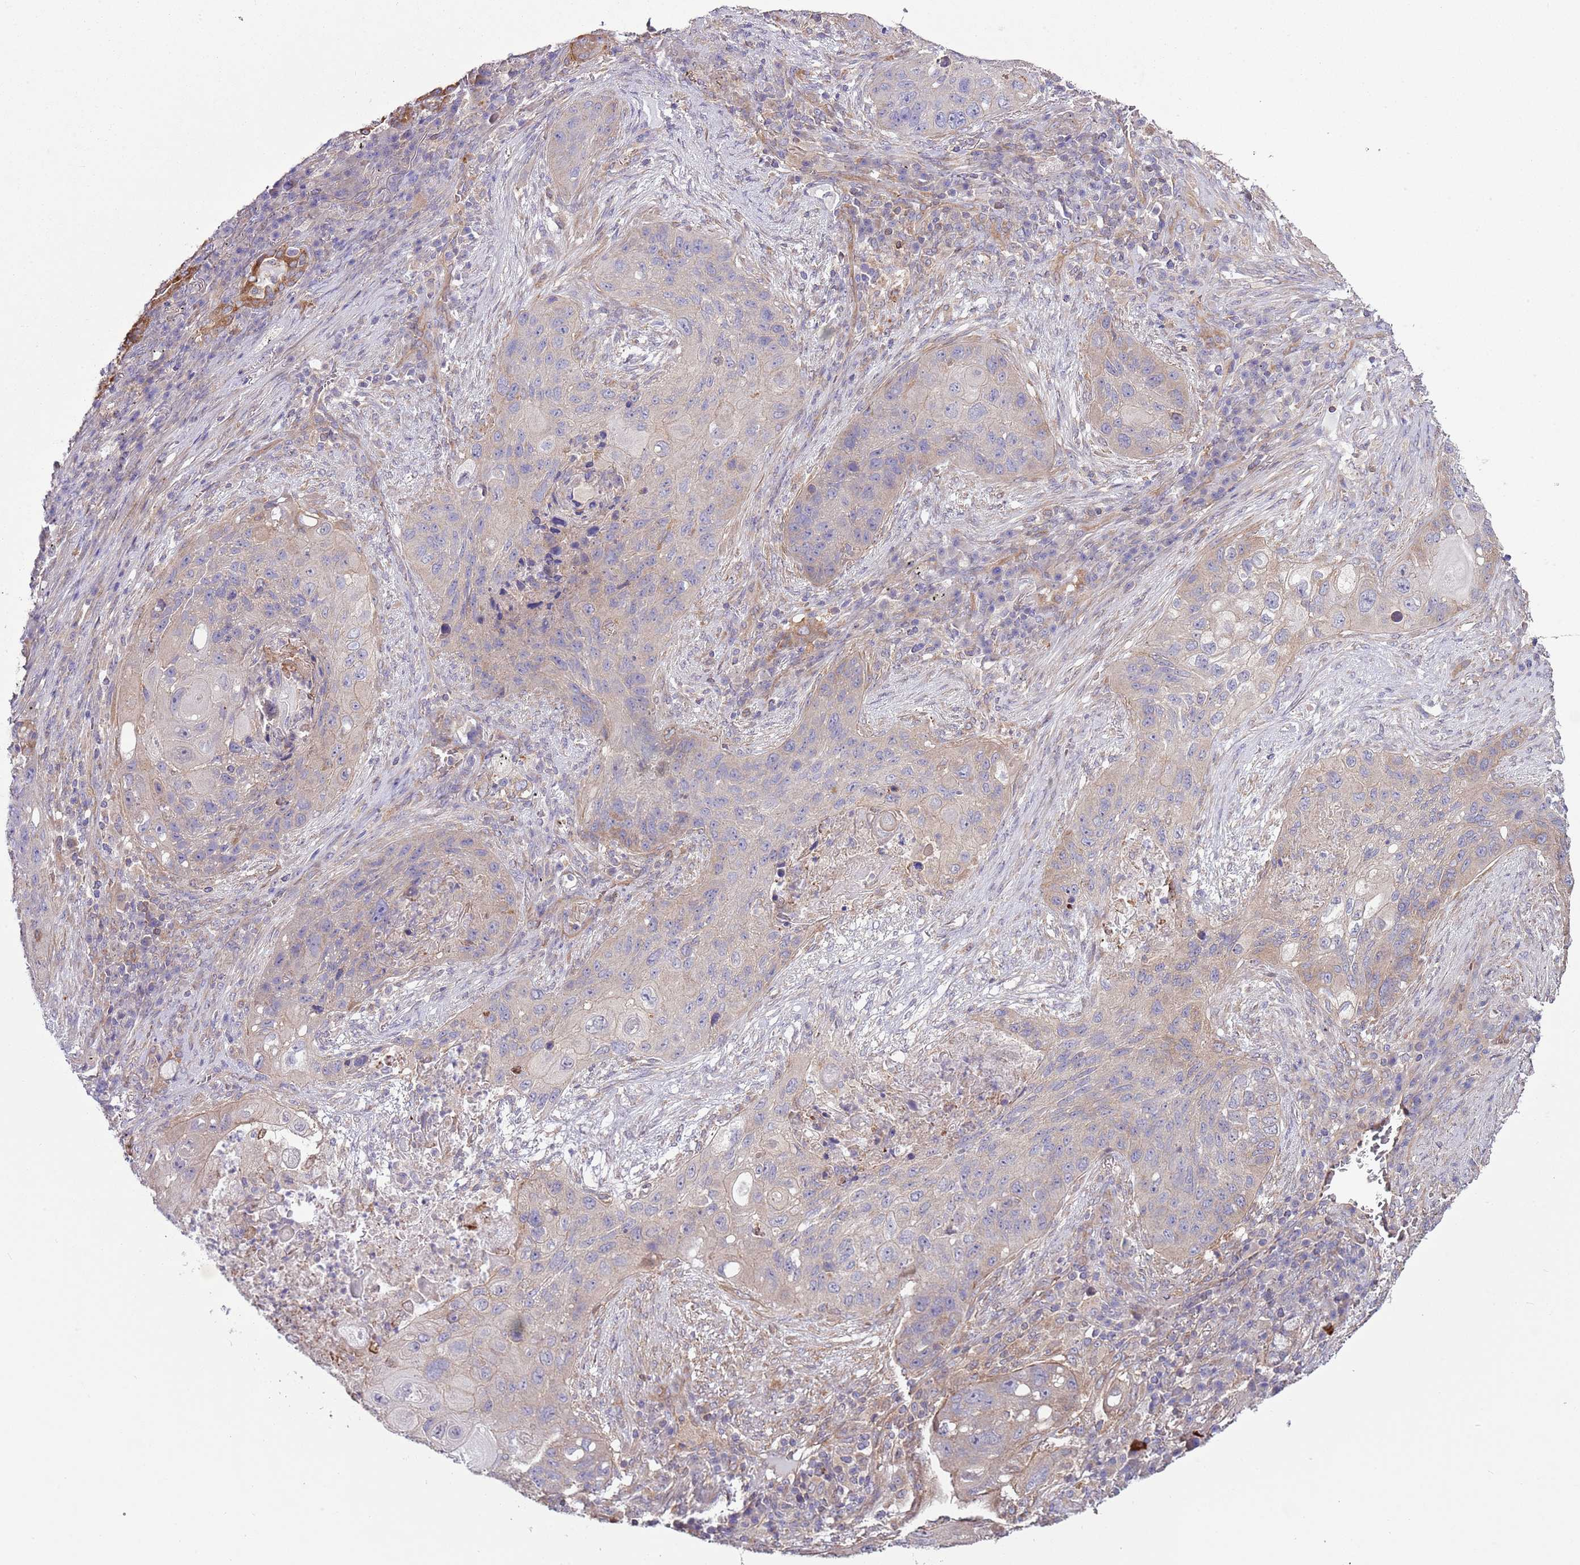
{"staining": {"intensity": "weak", "quantity": "<25%", "location": "cytoplasmic/membranous"}, "tissue": "lung cancer", "cell_type": "Tumor cells", "image_type": "cancer", "snomed": [{"axis": "morphology", "description": "Squamous cell carcinoma, NOS"}, {"axis": "topography", "description": "Lung"}], "caption": "Lung cancer stained for a protein using immunohistochemistry (IHC) reveals no staining tumor cells.", "gene": "LPIN2", "patient": {"sex": "female", "age": 63}}